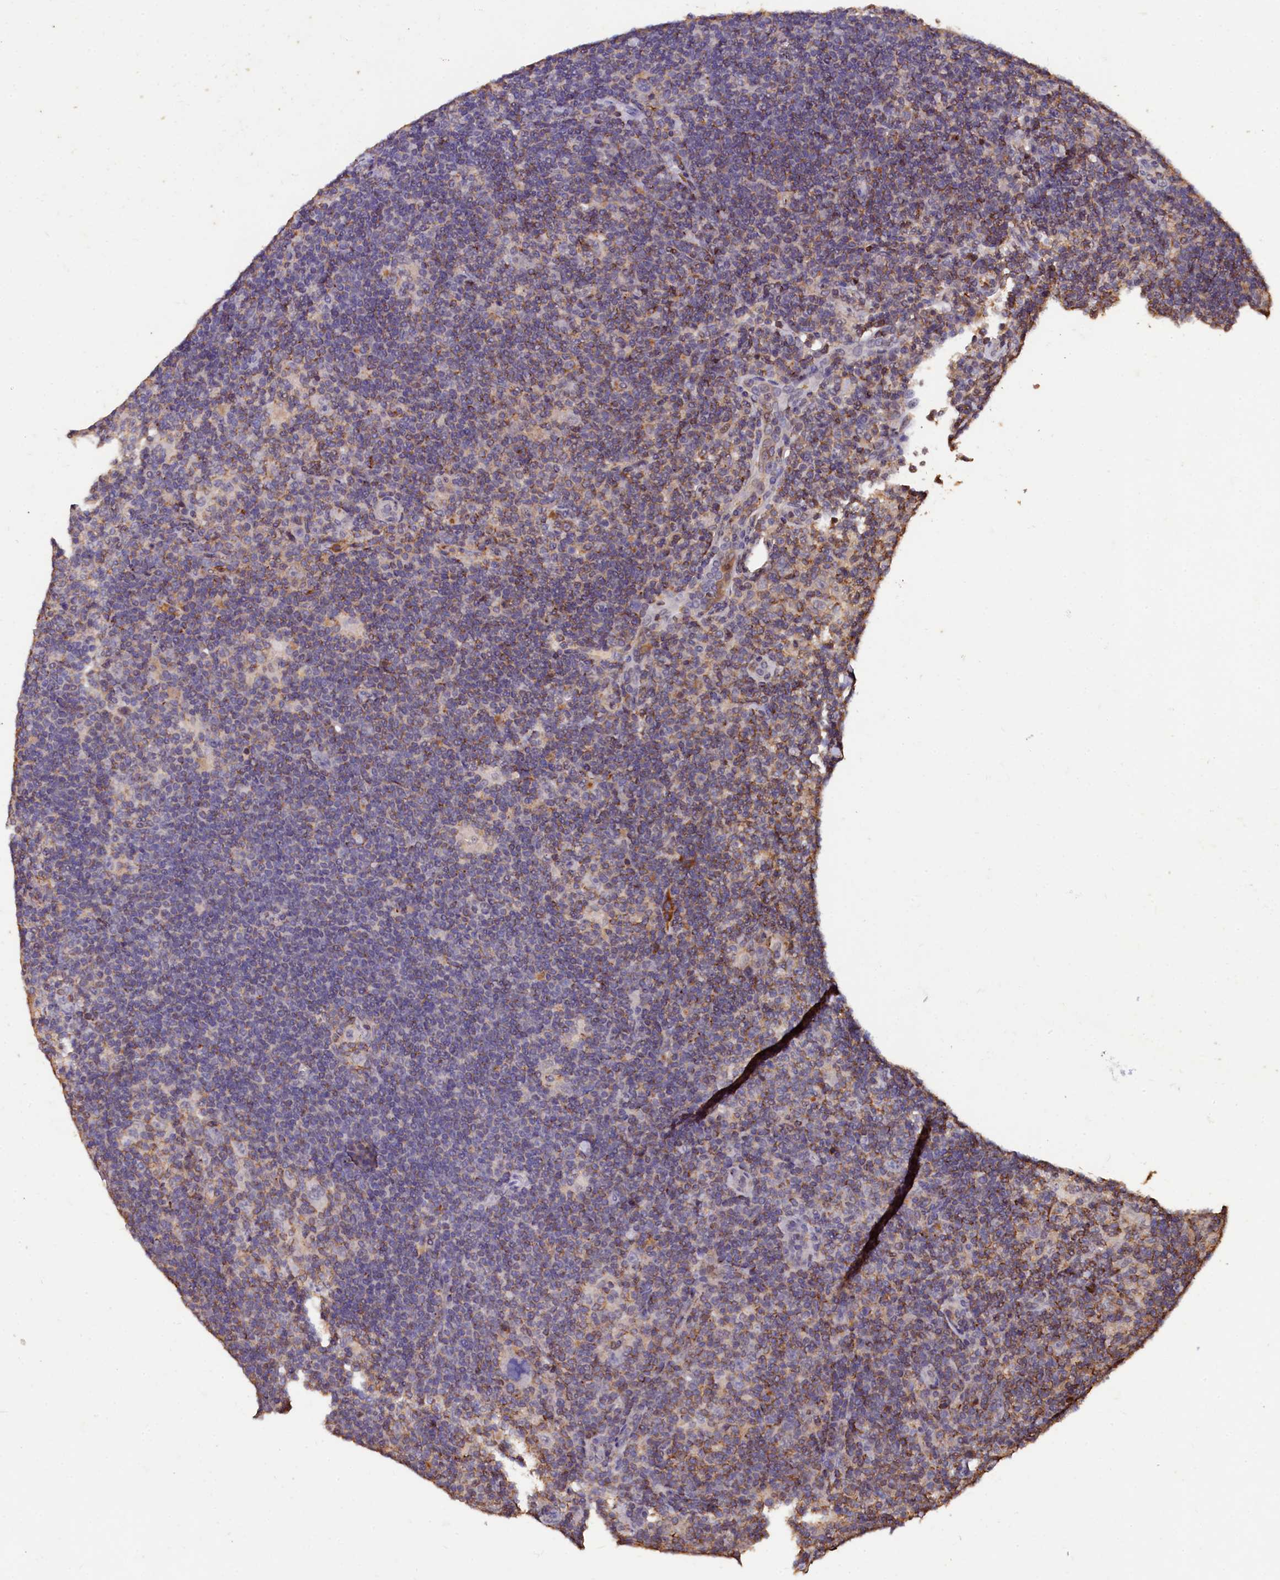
{"staining": {"intensity": "negative", "quantity": "none", "location": "none"}, "tissue": "lymphoma", "cell_type": "Tumor cells", "image_type": "cancer", "snomed": [{"axis": "morphology", "description": "Hodgkin's disease, NOS"}, {"axis": "topography", "description": "Lymph node"}], "caption": "Histopathology image shows no protein expression in tumor cells of lymphoma tissue.", "gene": "CSTPP1", "patient": {"sex": "female", "age": 57}}